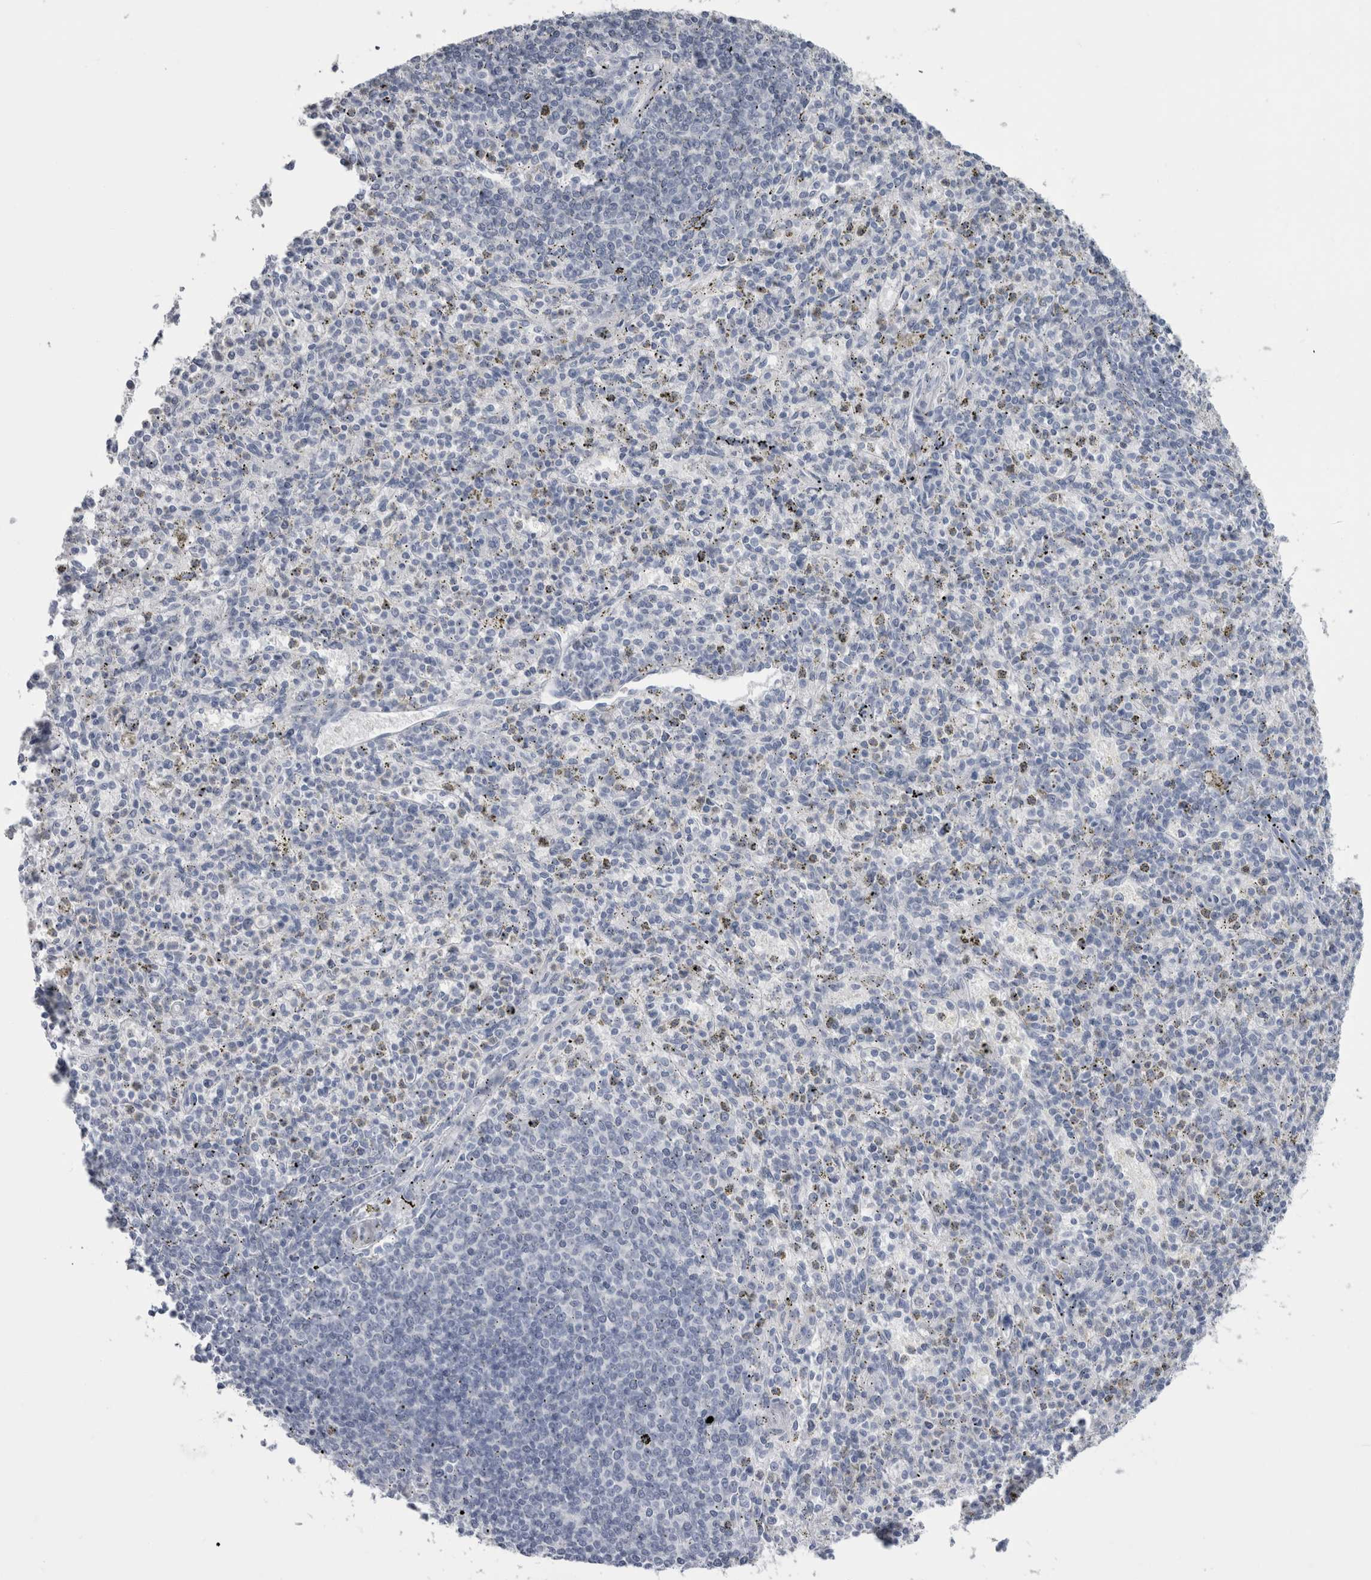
{"staining": {"intensity": "negative", "quantity": "none", "location": "none"}, "tissue": "spleen", "cell_type": "Cells in red pulp", "image_type": "normal", "snomed": [{"axis": "morphology", "description": "Normal tissue, NOS"}, {"axis": "topography", "description": "Spleen"}], "caption": "Immunohistochemistry (IHC) image of benign human spleen stained for a protein (brown), which displays no expression in cells in red pulp.", "gene": "PTH", "patient": {"sex": "male", "age": 72}}